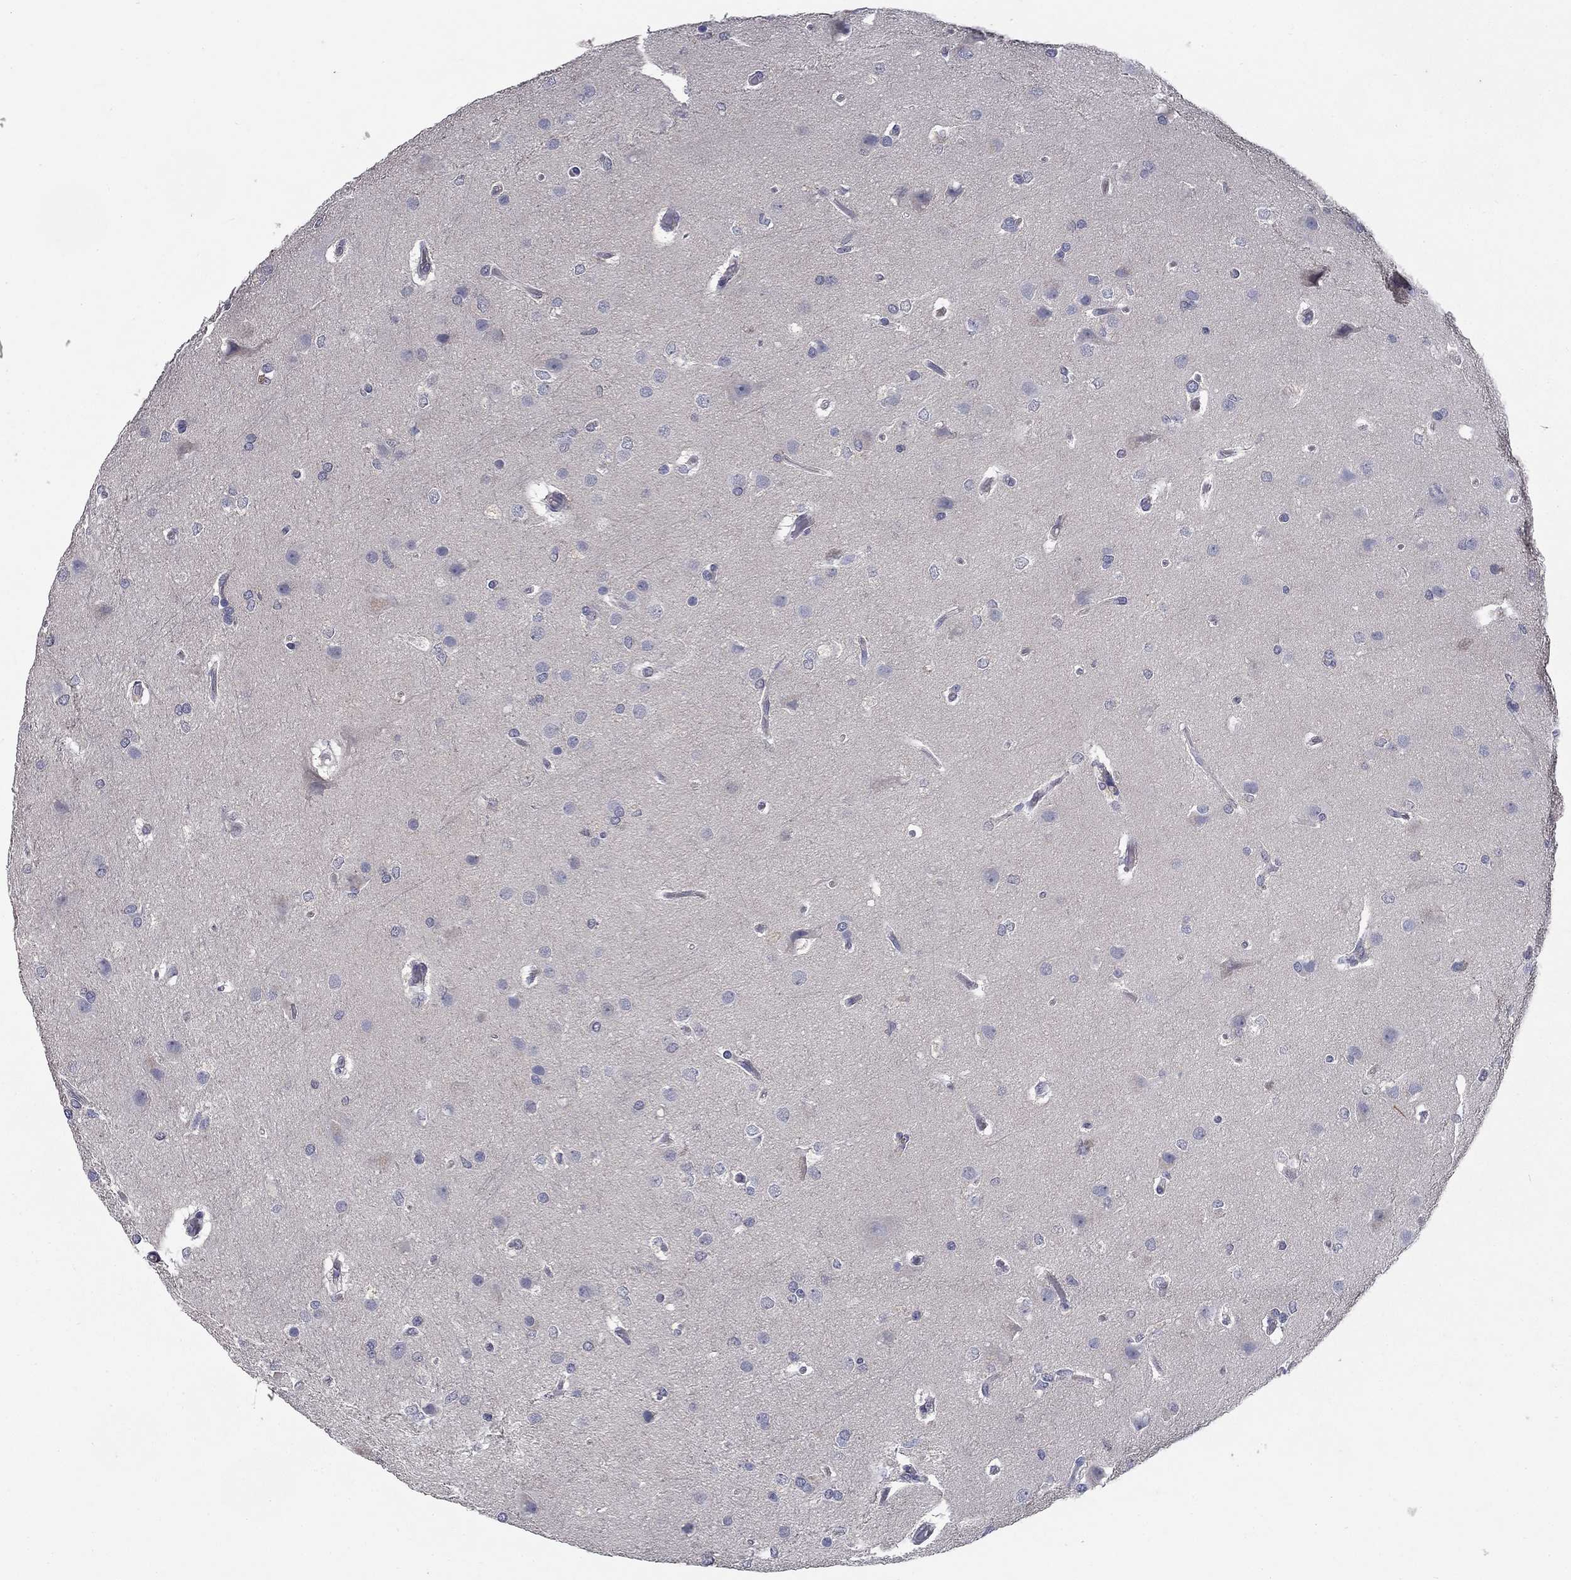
{"staining": {"intensity": "negative", "quantity": "none", "location": "none"}, "tissue": "glioma", "cell_type": "Tumor cells", "image_type": "cancer", "snomed": [{"axis": "morphology", "description": "Glioma, malignant, High grade"}, {"axis": "topography", "description": "Brain"}], "caption": "Immunohistochemistry (IHC) of malignant glioma (high-grade) reveals no expression in tumor cells.", "gene": "CD274", "patient": {"sex": "male", "age": 68}}